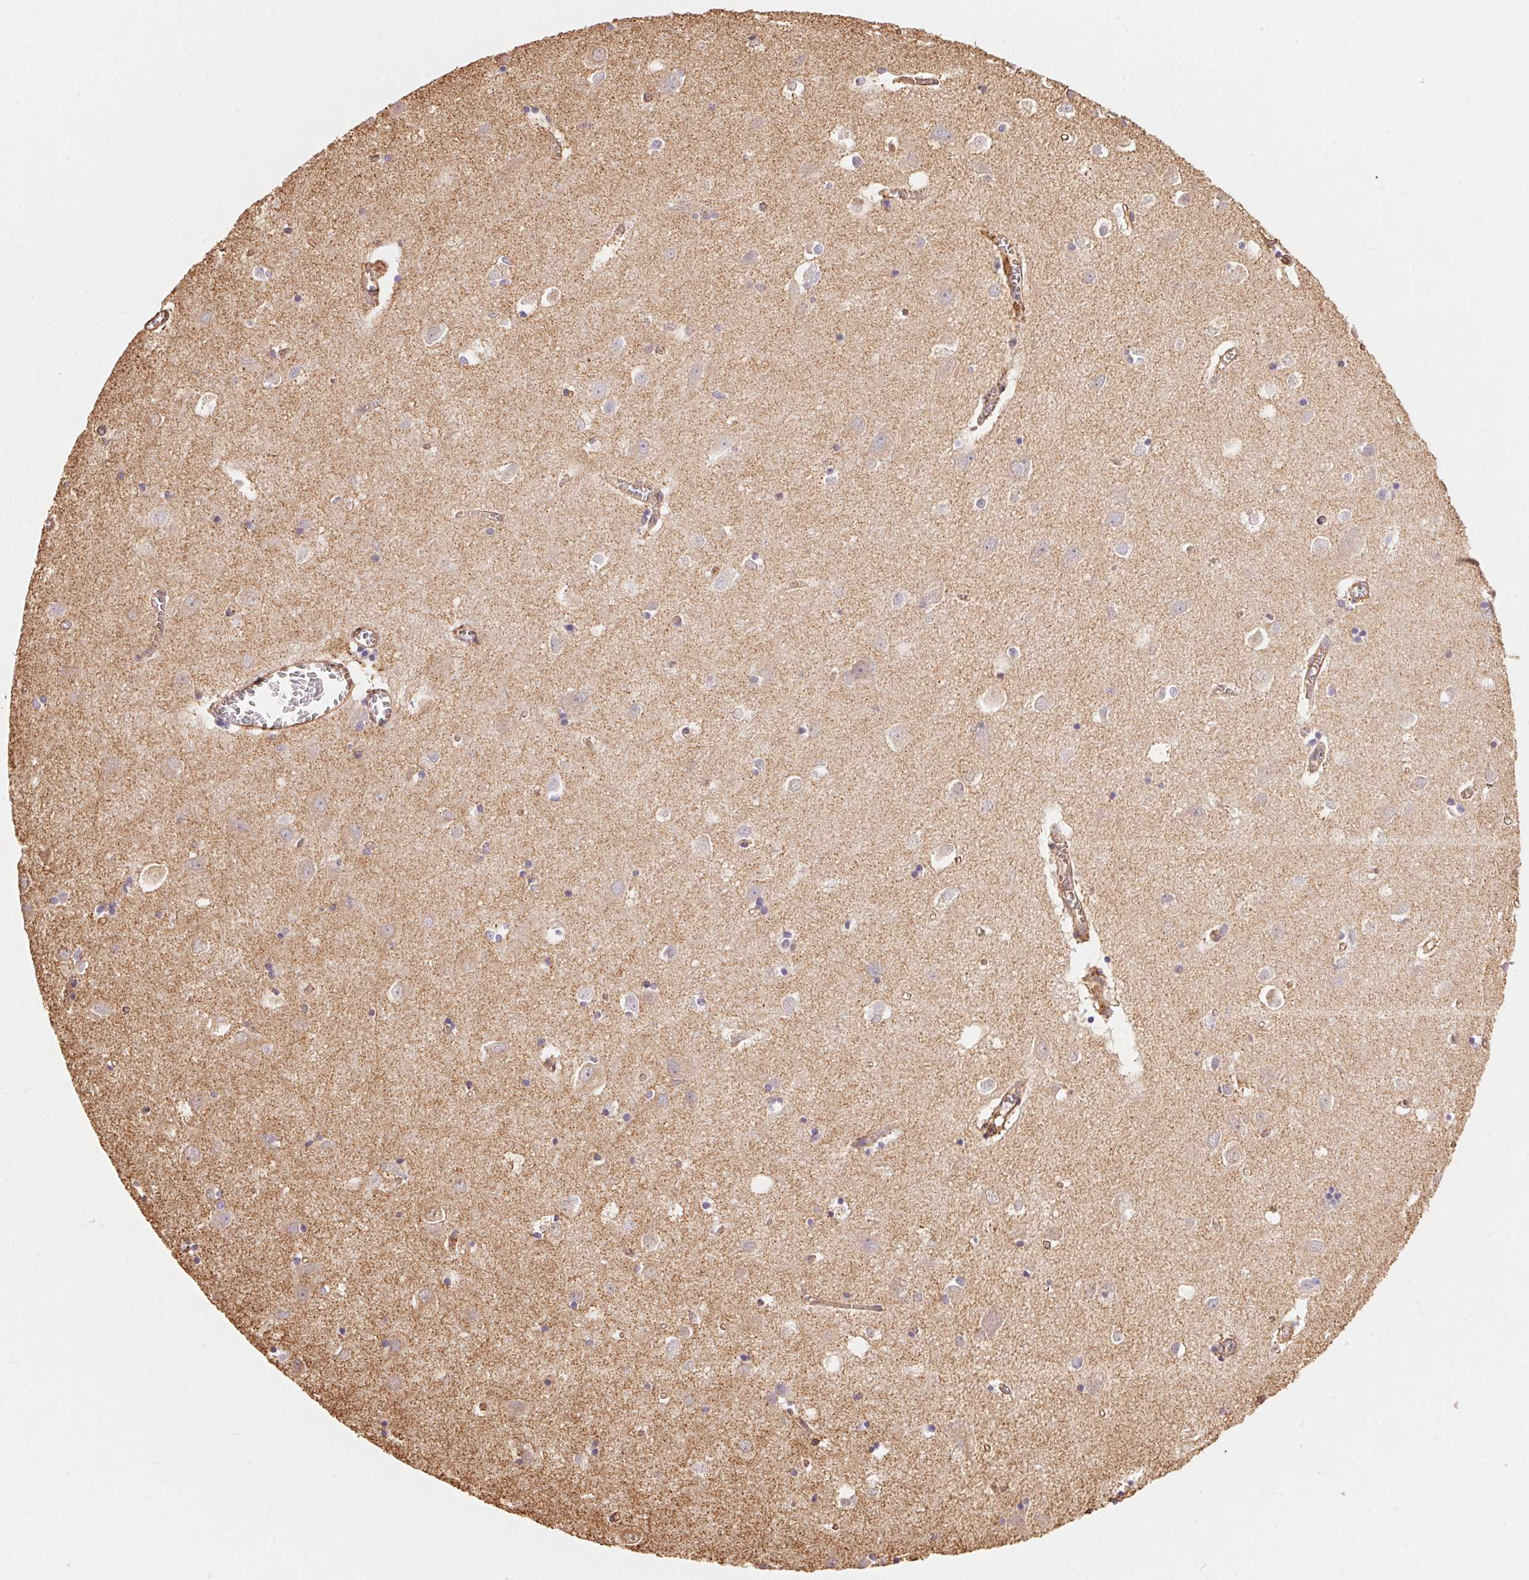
{"staining": {"intensity": "weak", "quantity": "25%-75%", "location": "cytoplasmic/membranous"}, "tissue": "cerebral cortex", "cell_type": "Endothelial cells", "image_type": "normal", "snomed": [{"axis": "morphology", "description": "Normal tissue, NOS"}, {"axis": "topography", "description": "Cerebral cortex"}], "caption": "Weak cytoplasmic/membranous expression is seen in about 25%-75% of endothelial cells in unremarkable cerebral cortex. (DAB IHC, brown staining for protein, blue staining for nuclei).", "gene": "FRAS1", "patient": {"sex": "male", "age": 70}}